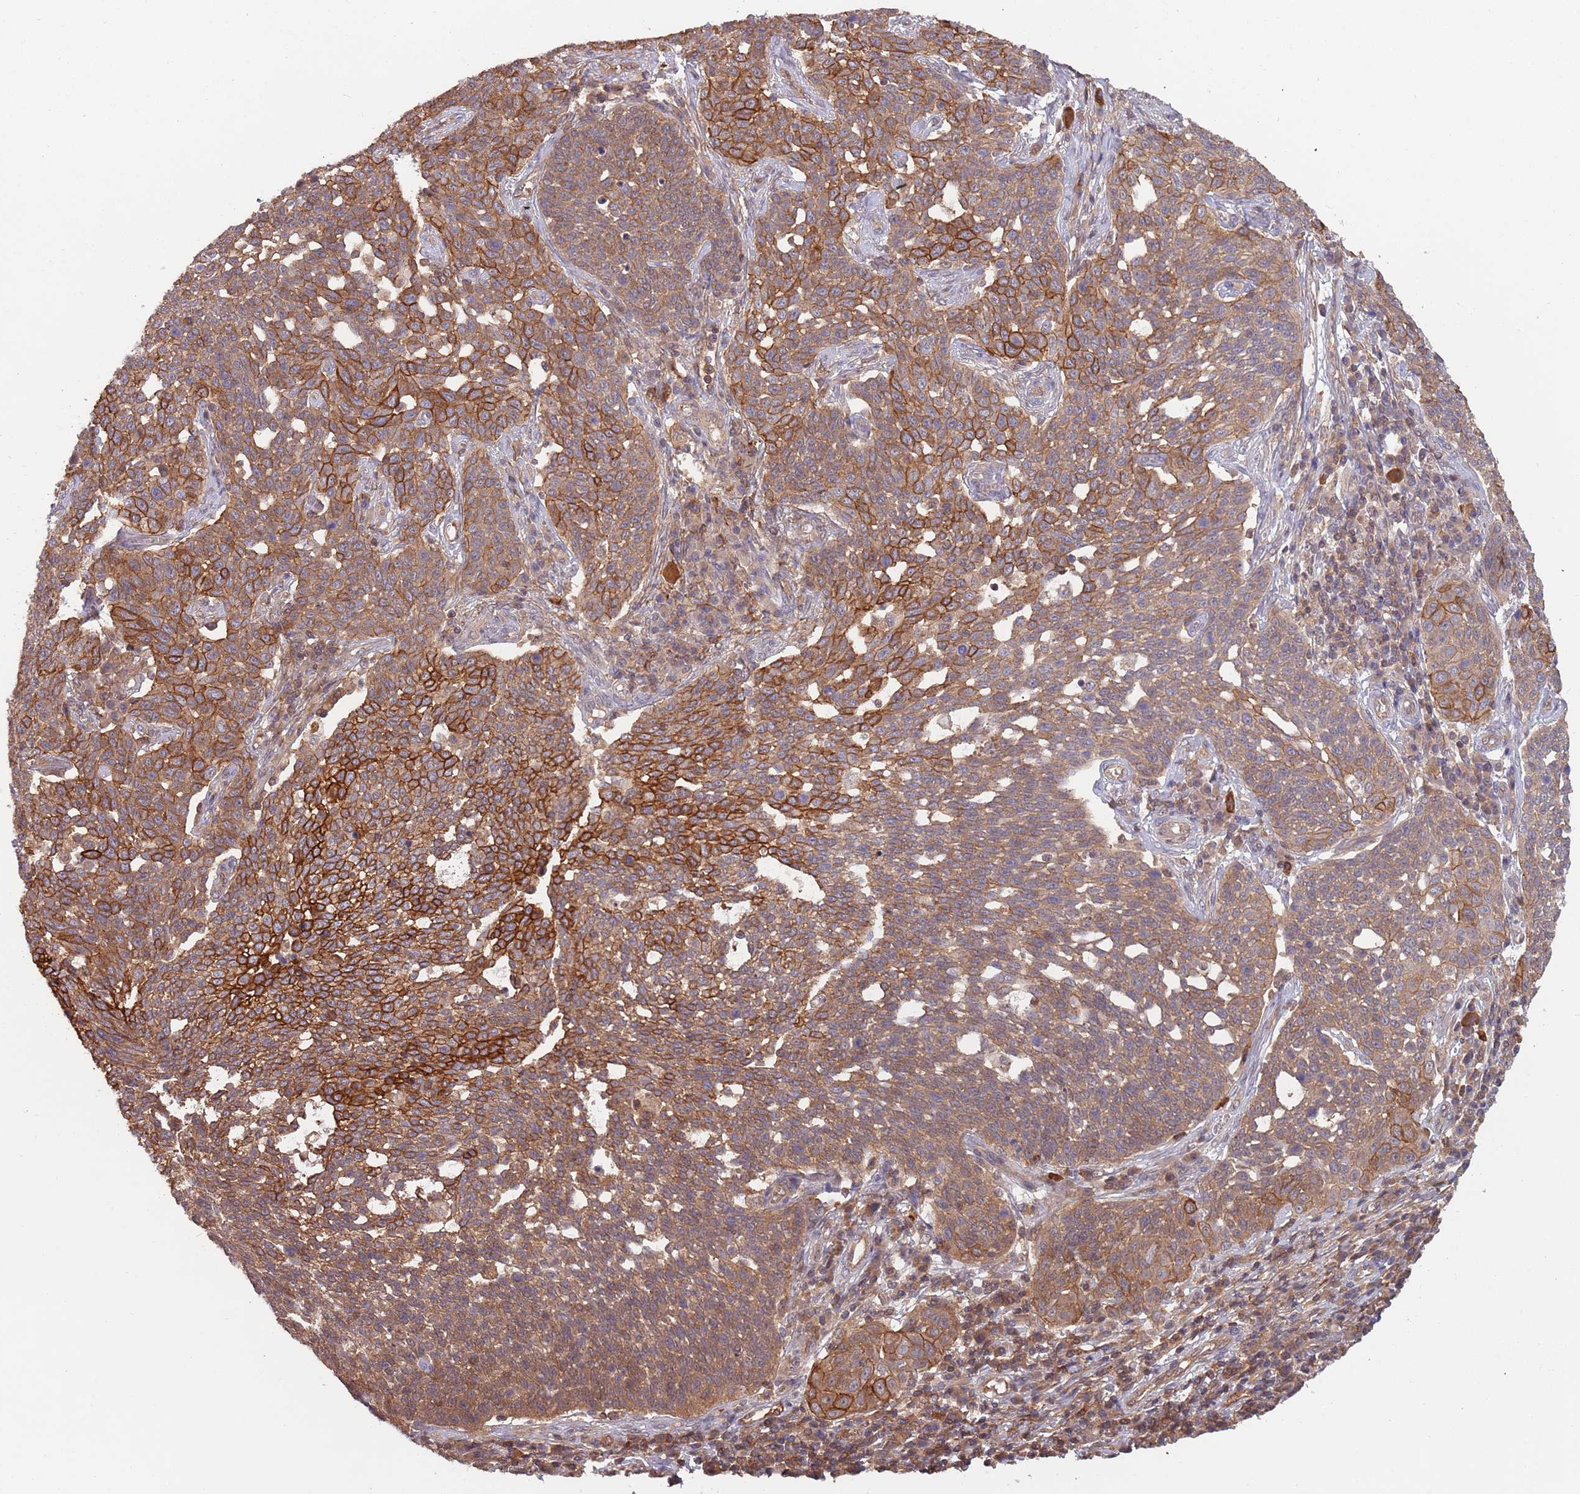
{"staining": {"intensity": "strong", "quantity": ">75%", "location": "cytoplasmic/membranous"}, "tissue": "cervical cancer", "cell_type": "Tumor cells", "image_type": "cancer", "snomed": [{"axis": "morphology", "description": "Squamous cell carcinoma, NOS"}, {"axis": "topography", "description": "Cervix"}], "caption": "The immunohistochemical stain labels strong cytoplasmic/membranous expression in tumor cells of cervical cancer (squamous cell carcinoma) tissue. The protein is shown in brown color, while the nuclei are stained blue.", "gene": "GSDMD", "patient": {"sex": "female", "age": 34}}